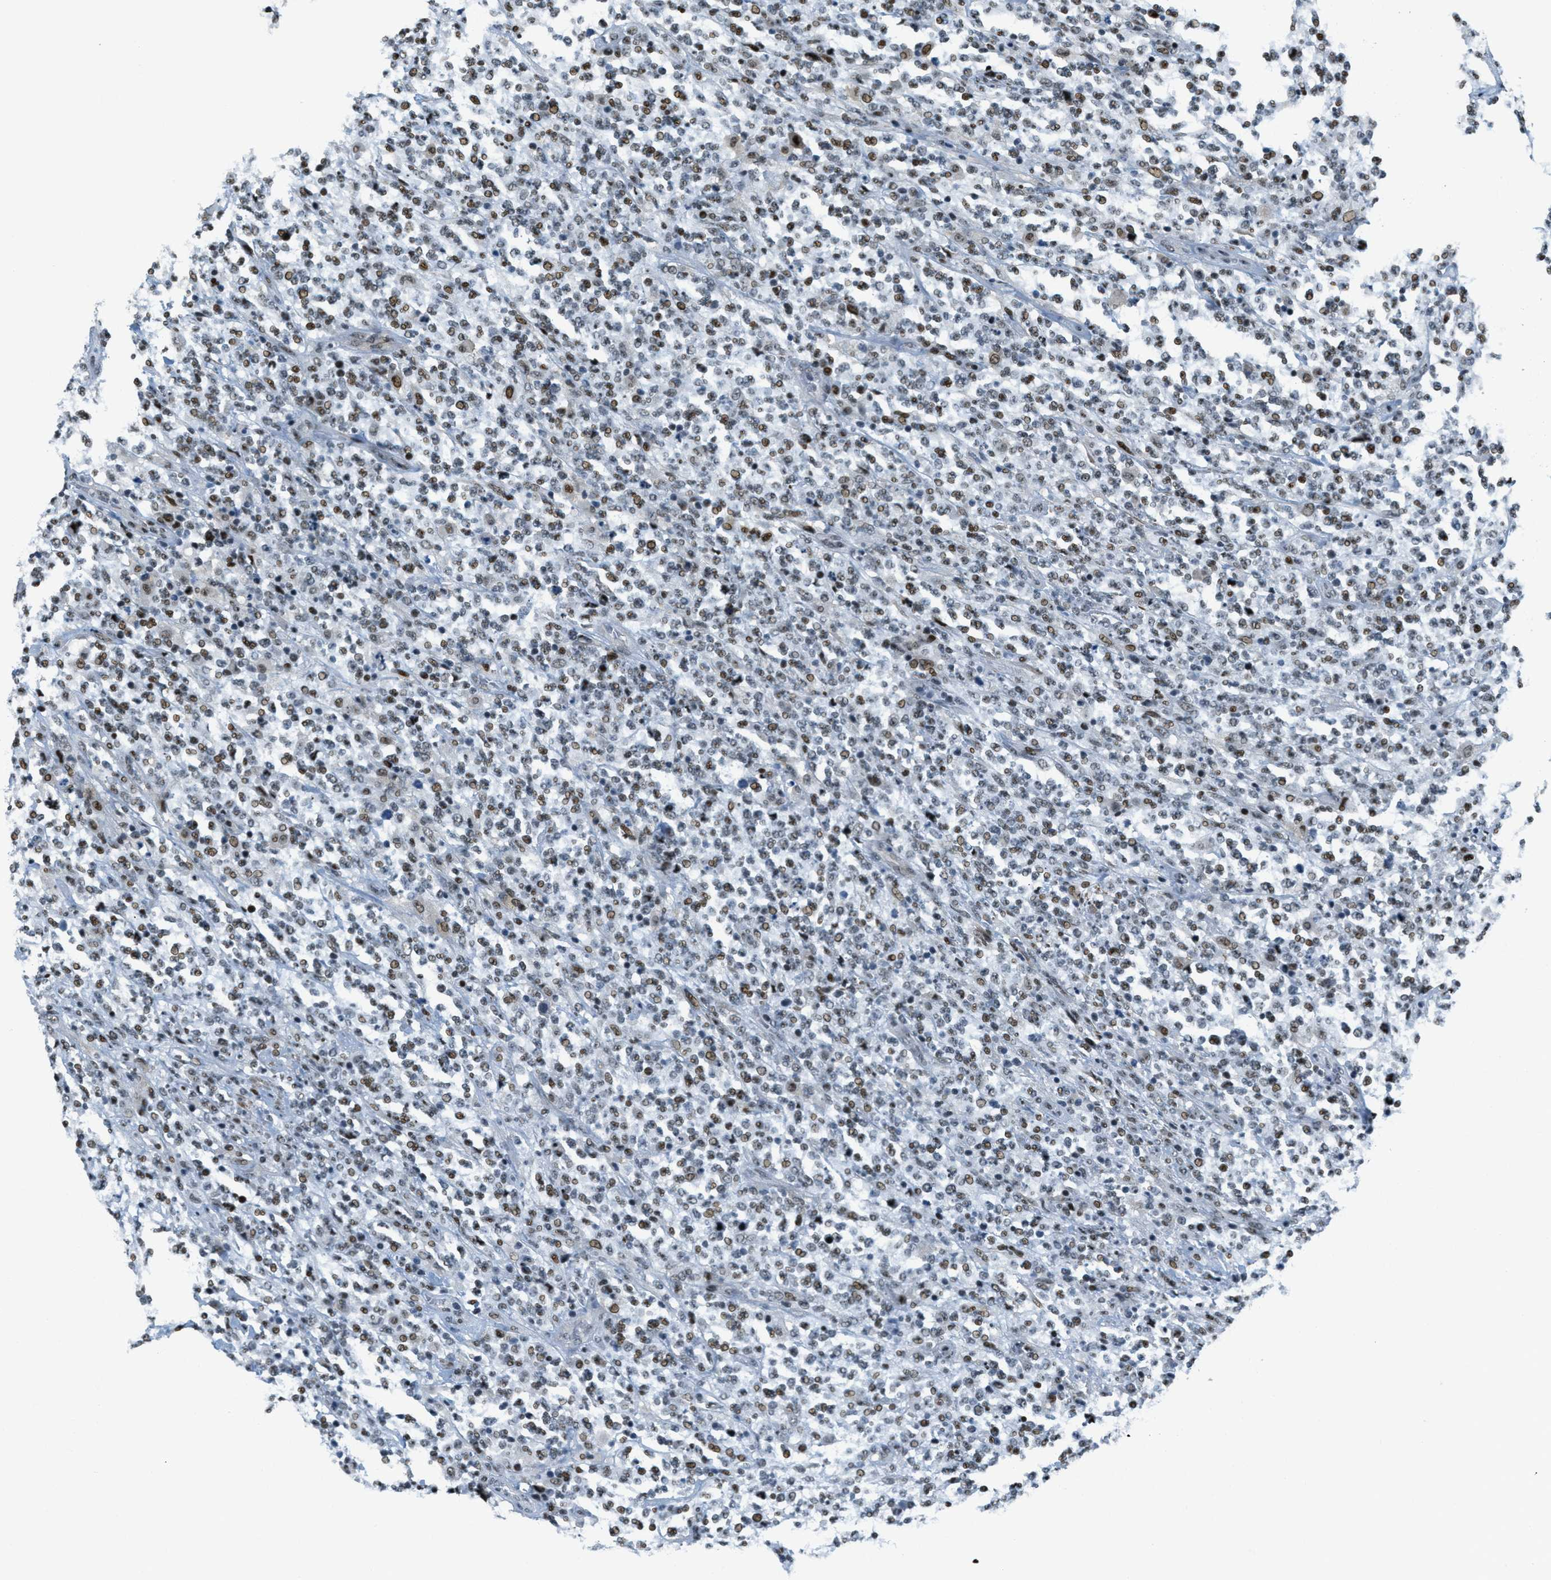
{"staining": {"intensity": "moderate", "quantity": "25%-75%", "location": "nuclear"}, "tissue": "lymphoma", "cell_type": "Tumor cells", "image_type": "cancer", "snomed": [{"axis": "morphology", "description": "Malignant lymphoma, non-Hodgkin's type, High grade"}, {"axis": "topography", "description": "Soft tissue"}], "caption": "A brown stain highlights moderate nuclear staining of a protein in human malignant lymphoma, non-Hodgkin's type (high-grade) tumor cells.", "gene": "ZDHHC23", "patient": {"sex": "male", "age": 18}}